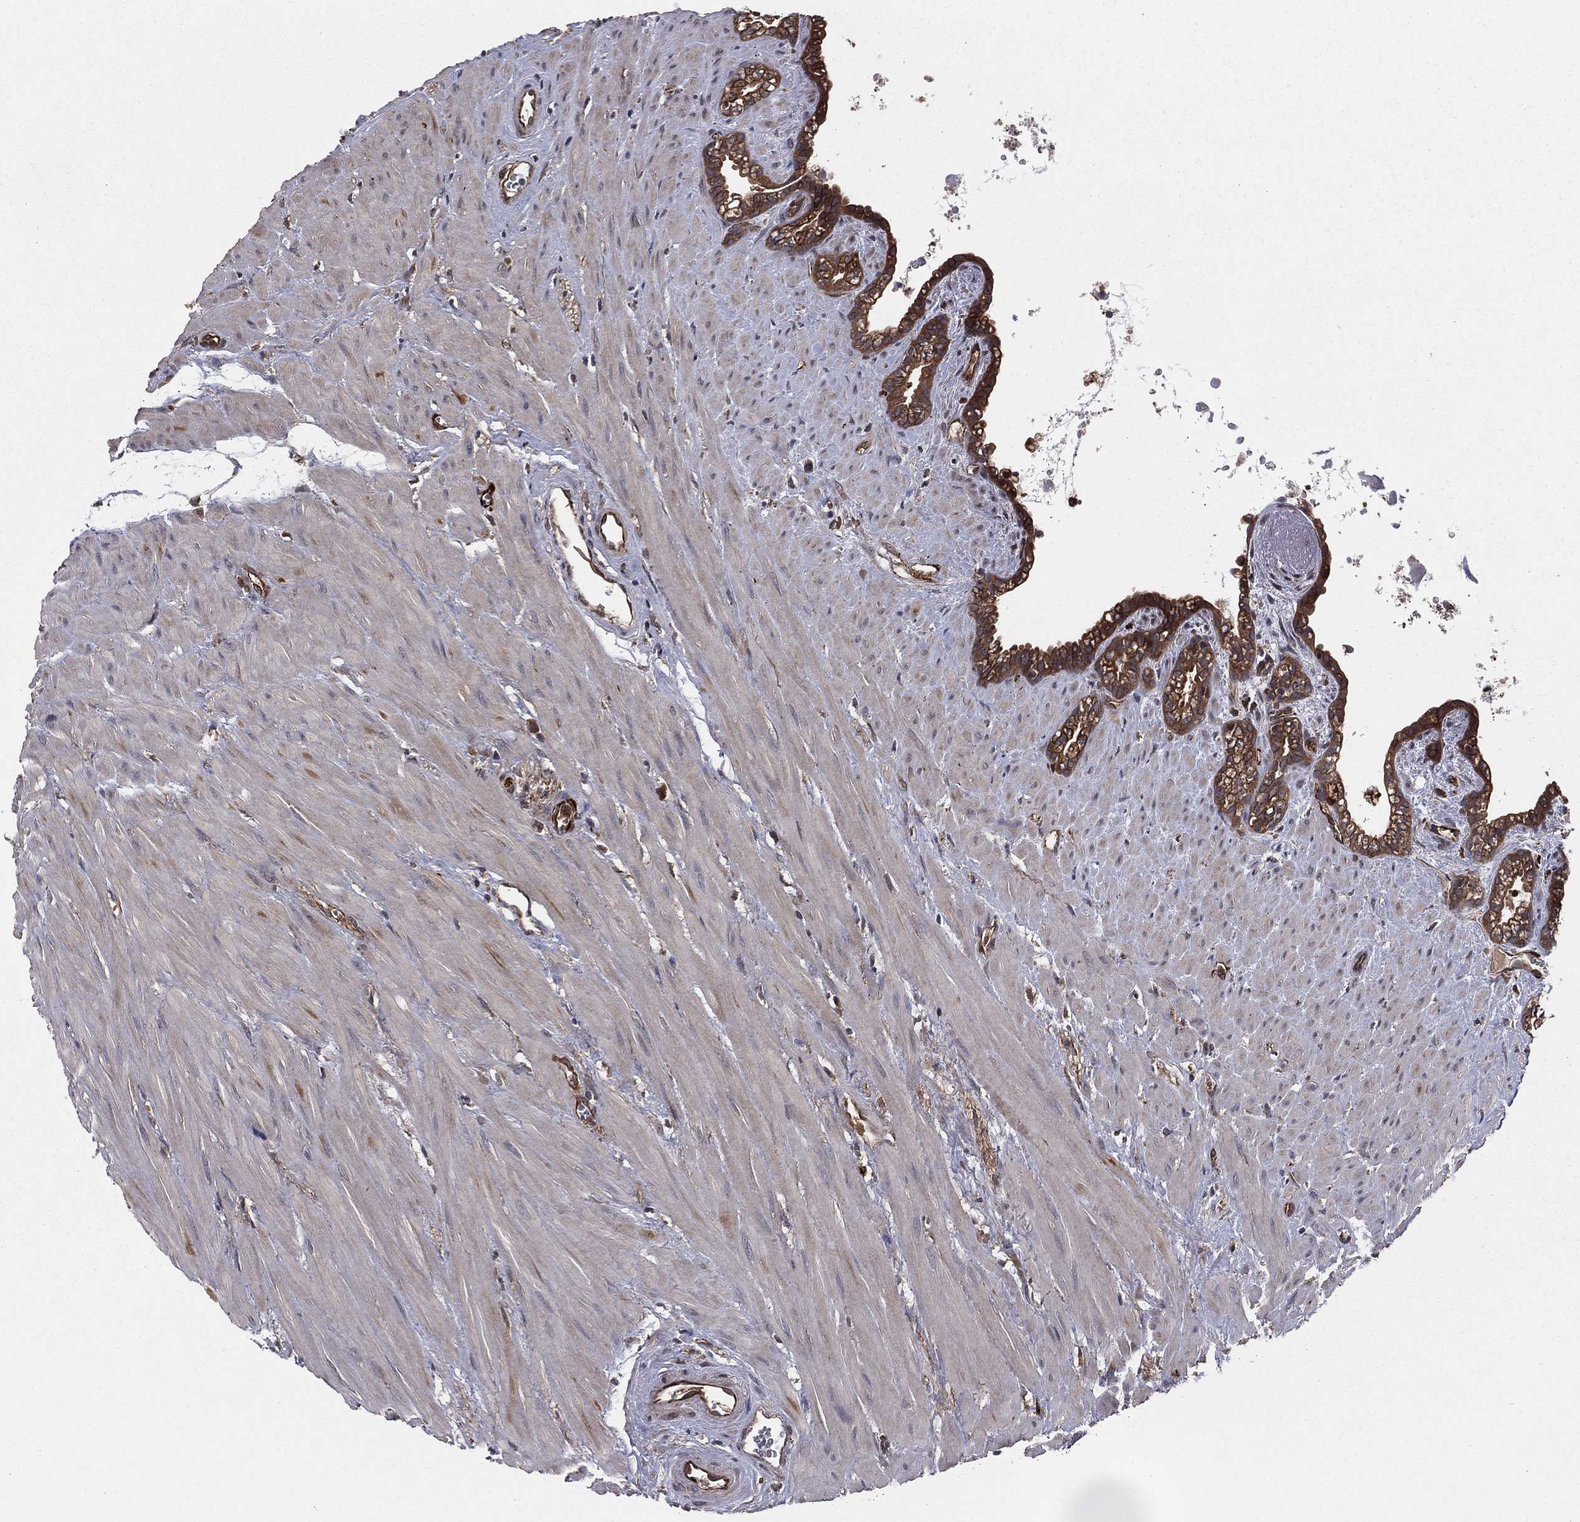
{"staining": {"intensity": "strong", "quantity": ">75%", "location": "cytoplasmic/membranous"}, "tissue": "seminal vesicle", "cell_type": "Glandular cells", "image_type": "normal", "snomed": [{"axis": "morphology", "description": "Normal tissue, NOS"}, {"axis": "morphology", "description": "Urothelial carcinoma, NOS"}, {"axis": "topography", "description": "Urinary bladder"}, {"axis": "topography", "description": "Seminal veicle"}], "caption": "Strong cytoplasmic/membranous staining for a protein is seen in approximately >75% of glandular cells of unremarkable seminal vesicle using immunohistochemistry (IHC).", "gene": "CERT1", "patient": {"sex": "male", "age": 76}}